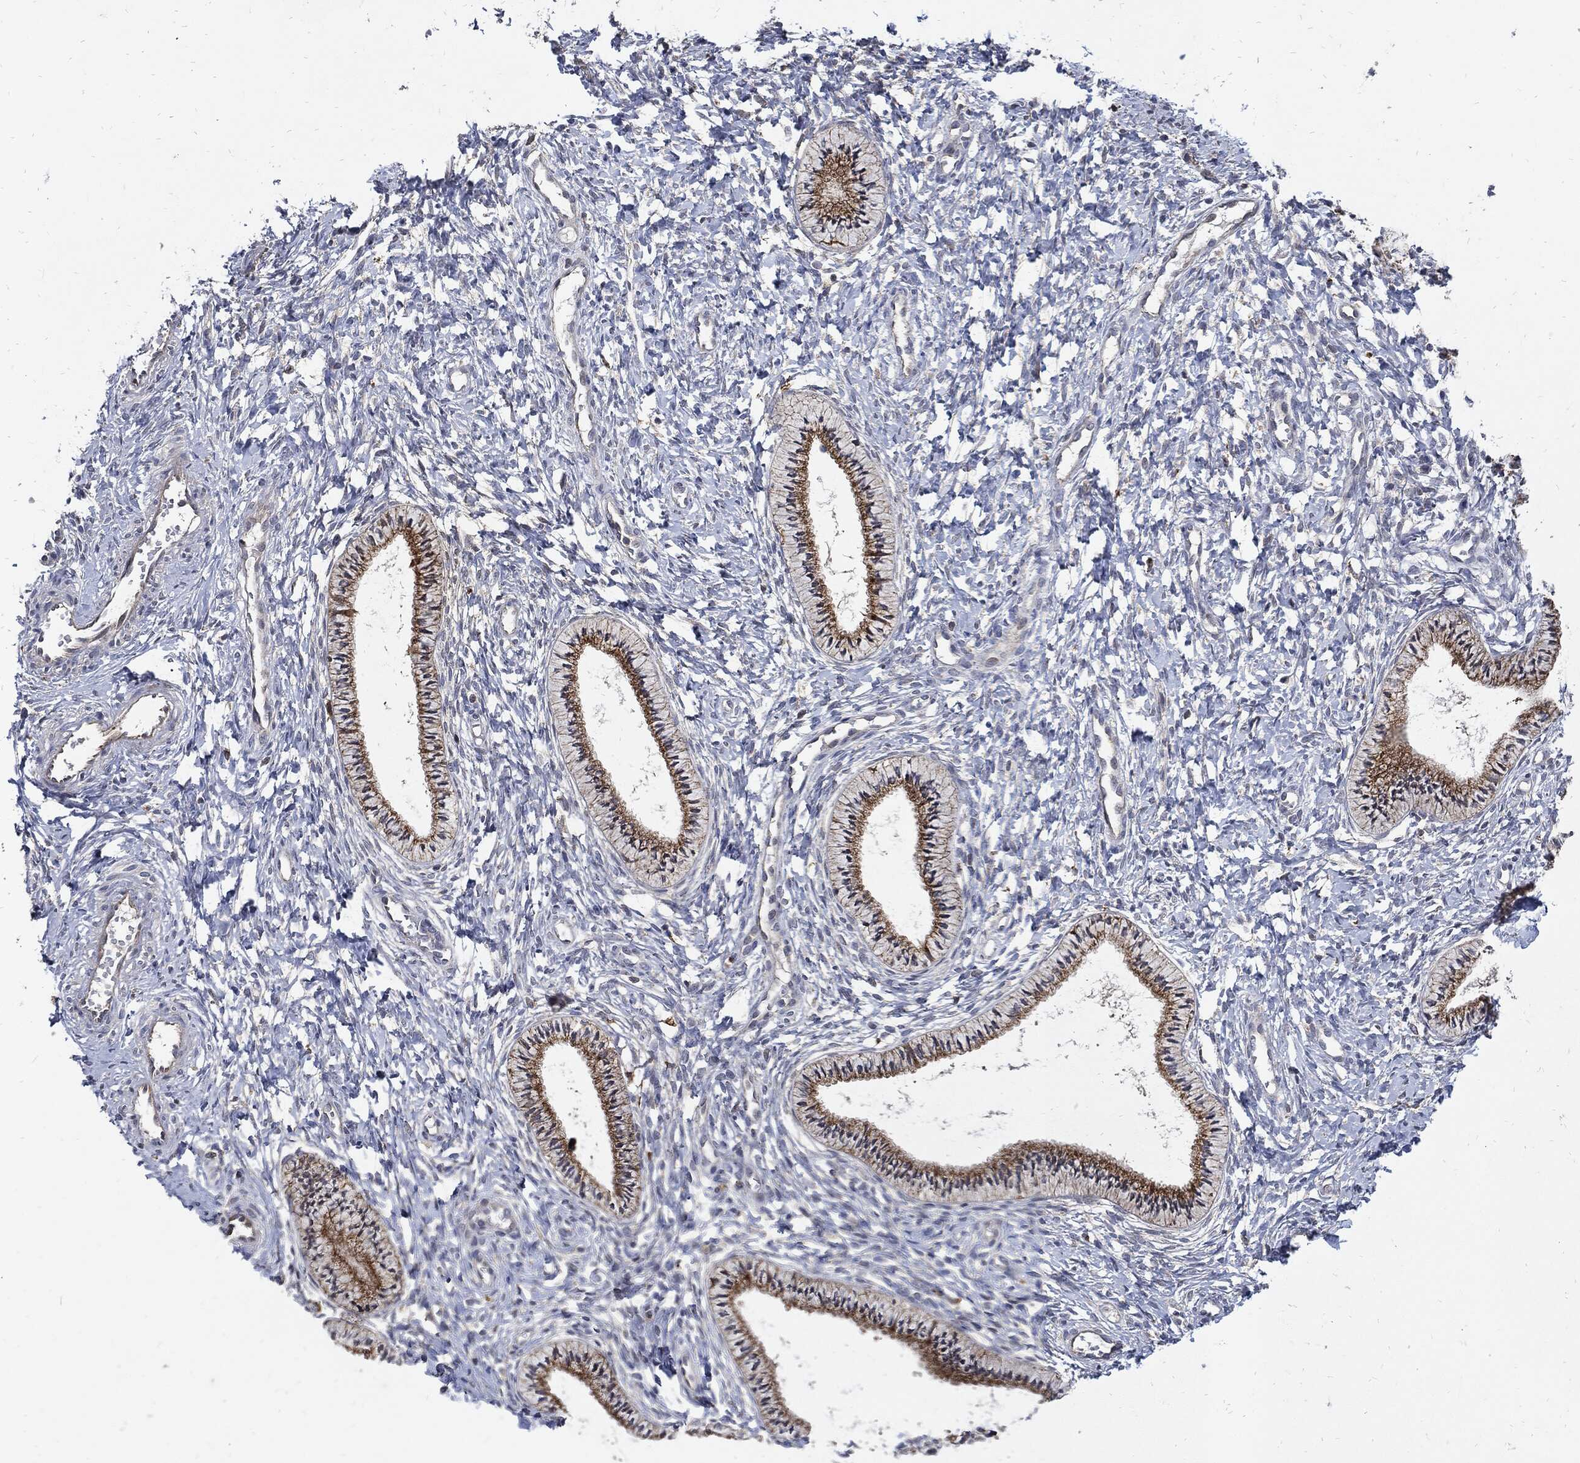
{"staining": {"intensity": "moderate", "quantity": "25%-75%", "location": "cytoplasmic/membranous"}, "tissue": "cervix", "cell_type": "Glandular cells", "image_type": "normal", "snomed": [{"axis": "morphology", "description": "Normal tissue, NOS"}, {"axis": "topography", "description": "Cervix"}], "caption": "Normal cervix displays moderate cytoplasmic/membranous staining in approximately 25%-75% of glandular cells The staining is performed using DAB (3,3'-diaminobenzidine) brown chromogen to label protein expression. The nuclei are counter-stained blue using hematoxylin..", "gene": "SLC31A2", "patient": {"sex": "female", "age": 39}}